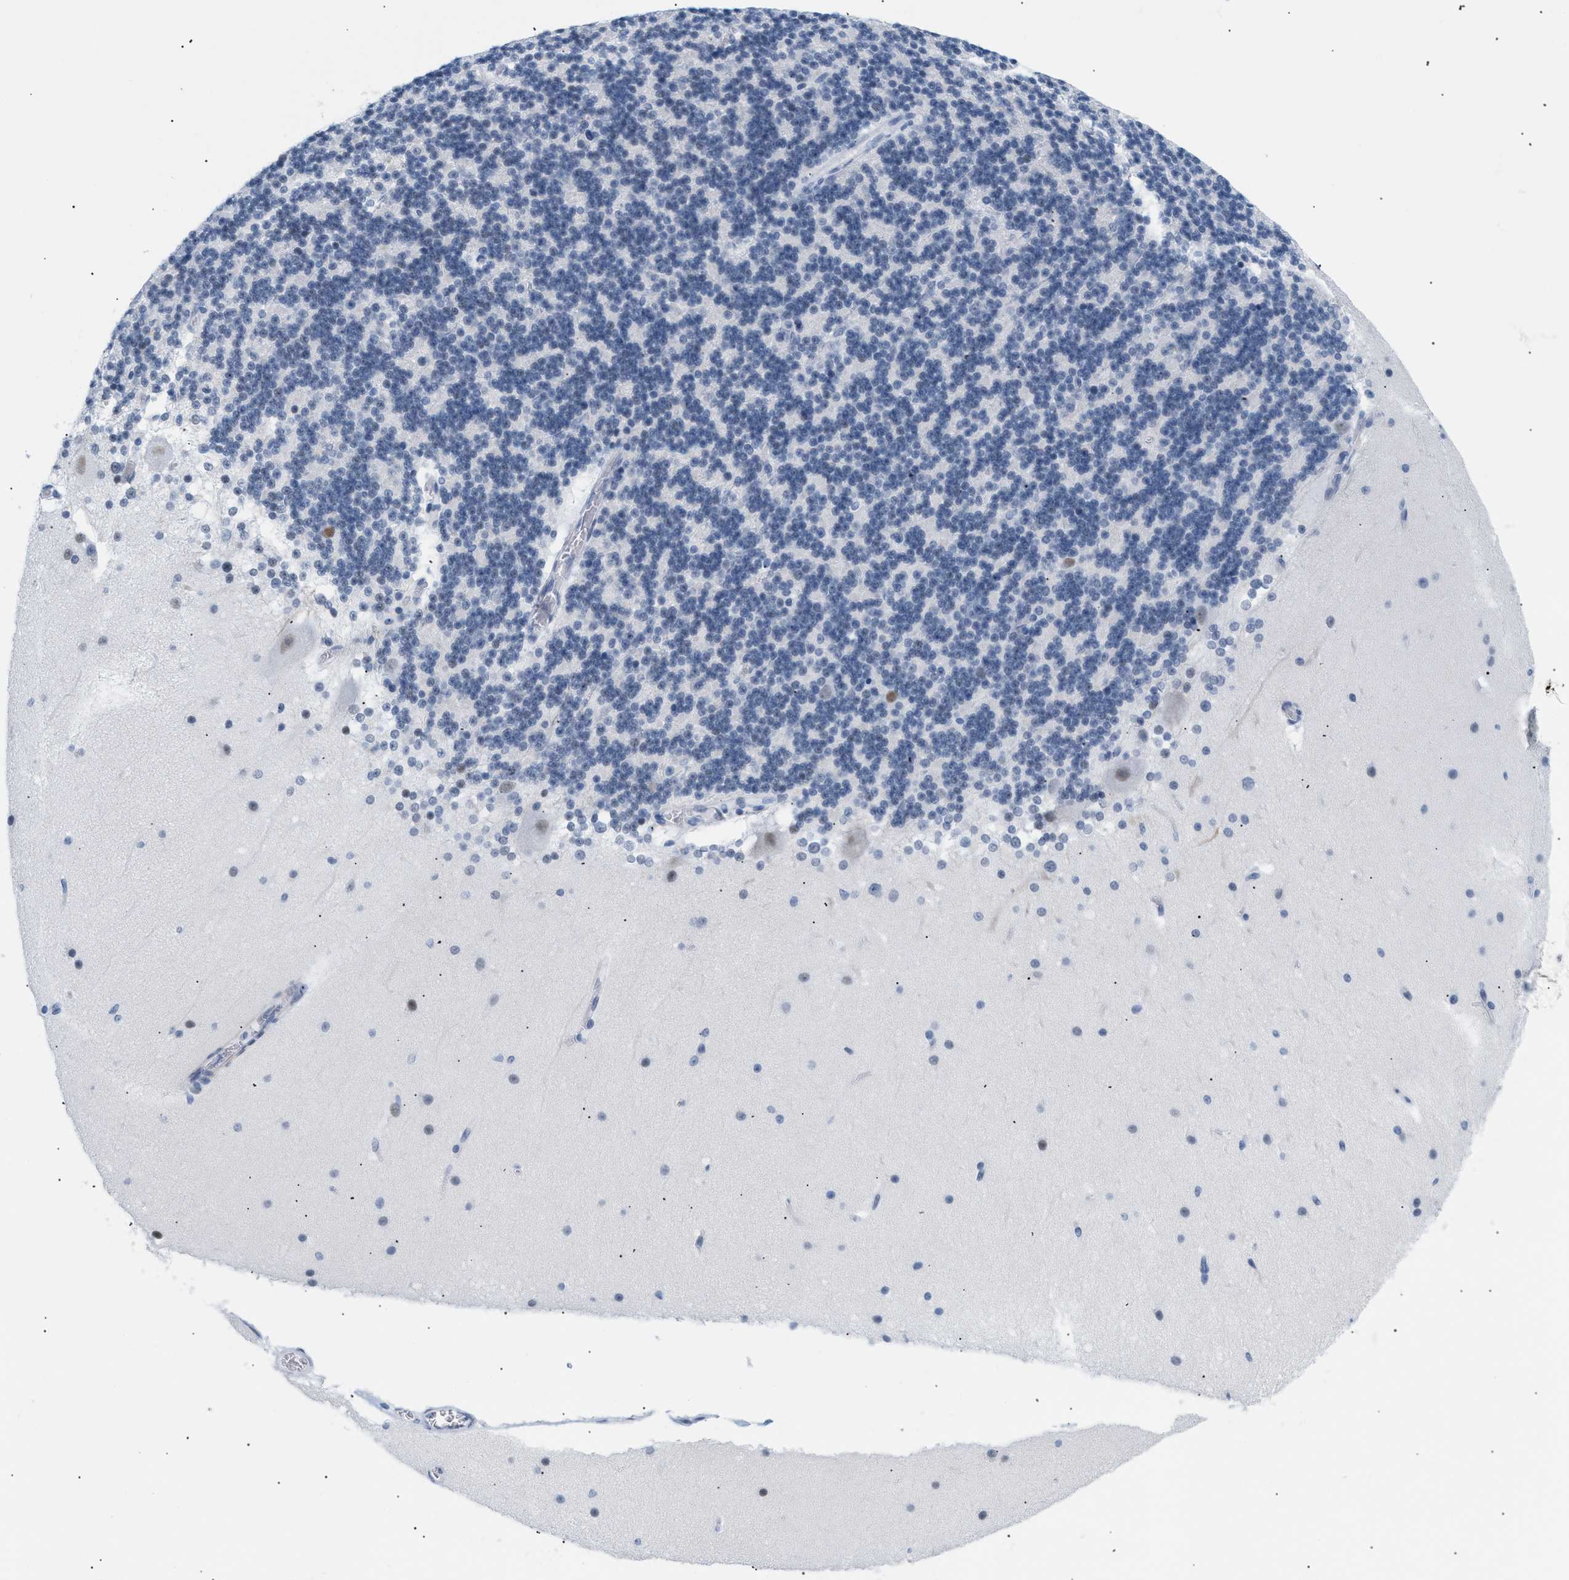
{"staining": {"intensity": "negative", "quantity": "none", "location": "none"}, "tissue": "cerebellum", "cell_type": "Cells in granular layer", "image_type": "normal", "snomed": [{"axis": "morphology", "description": "Normal tissue, NOS"}, {"axis": "topography", "description": "Cerebellum"}], "caption": "Human cerebellum stained for a protein using immunohistochemistry displays no expression in cells in granular layer.", "gene": "ELN", "patient": {"sex": "female", "age": 19}}